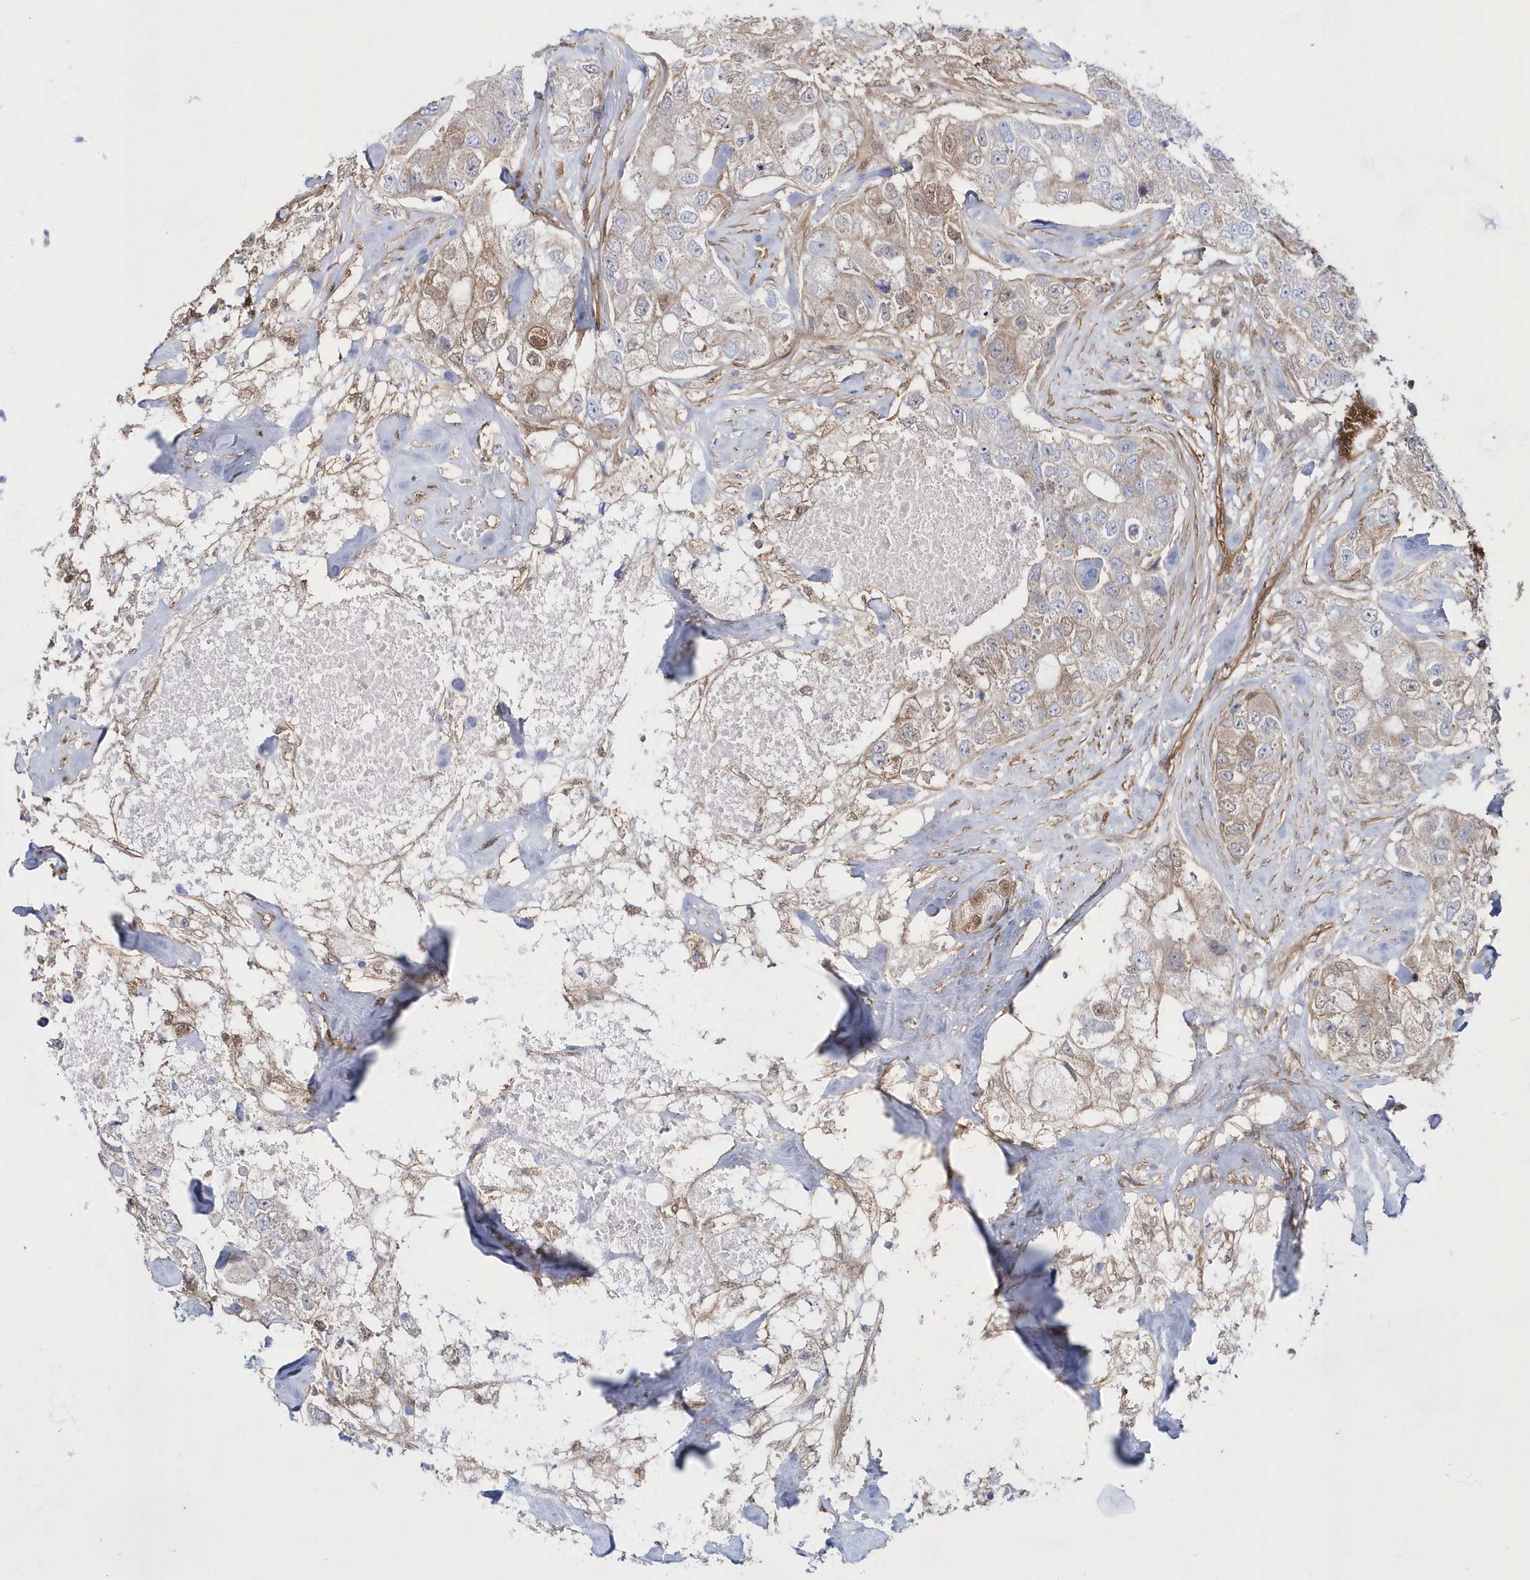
{"staining": {"intensity": "weak", "quantity": "<25%", "location": "cytoplasmic/membranous,nuclear"}, "tissue": "breast cancer", "cell_type": "Tumor cells", "image_type": "cancer", "snomed": [{"axis": "morphology", "description": "Duct carcinoma"}, {"axis": "topography", "description": "Breast"}], "caption": "Immunohistochemistry micrograph of human infiltrating ductal carcinoma (breast) stained for a protein (brown), which displays no expression in tumor cells. (IHC, brightfield microscopy, high magnification).", "gene": "BDH2", "patient": {"sex": "female", "age": 62}}